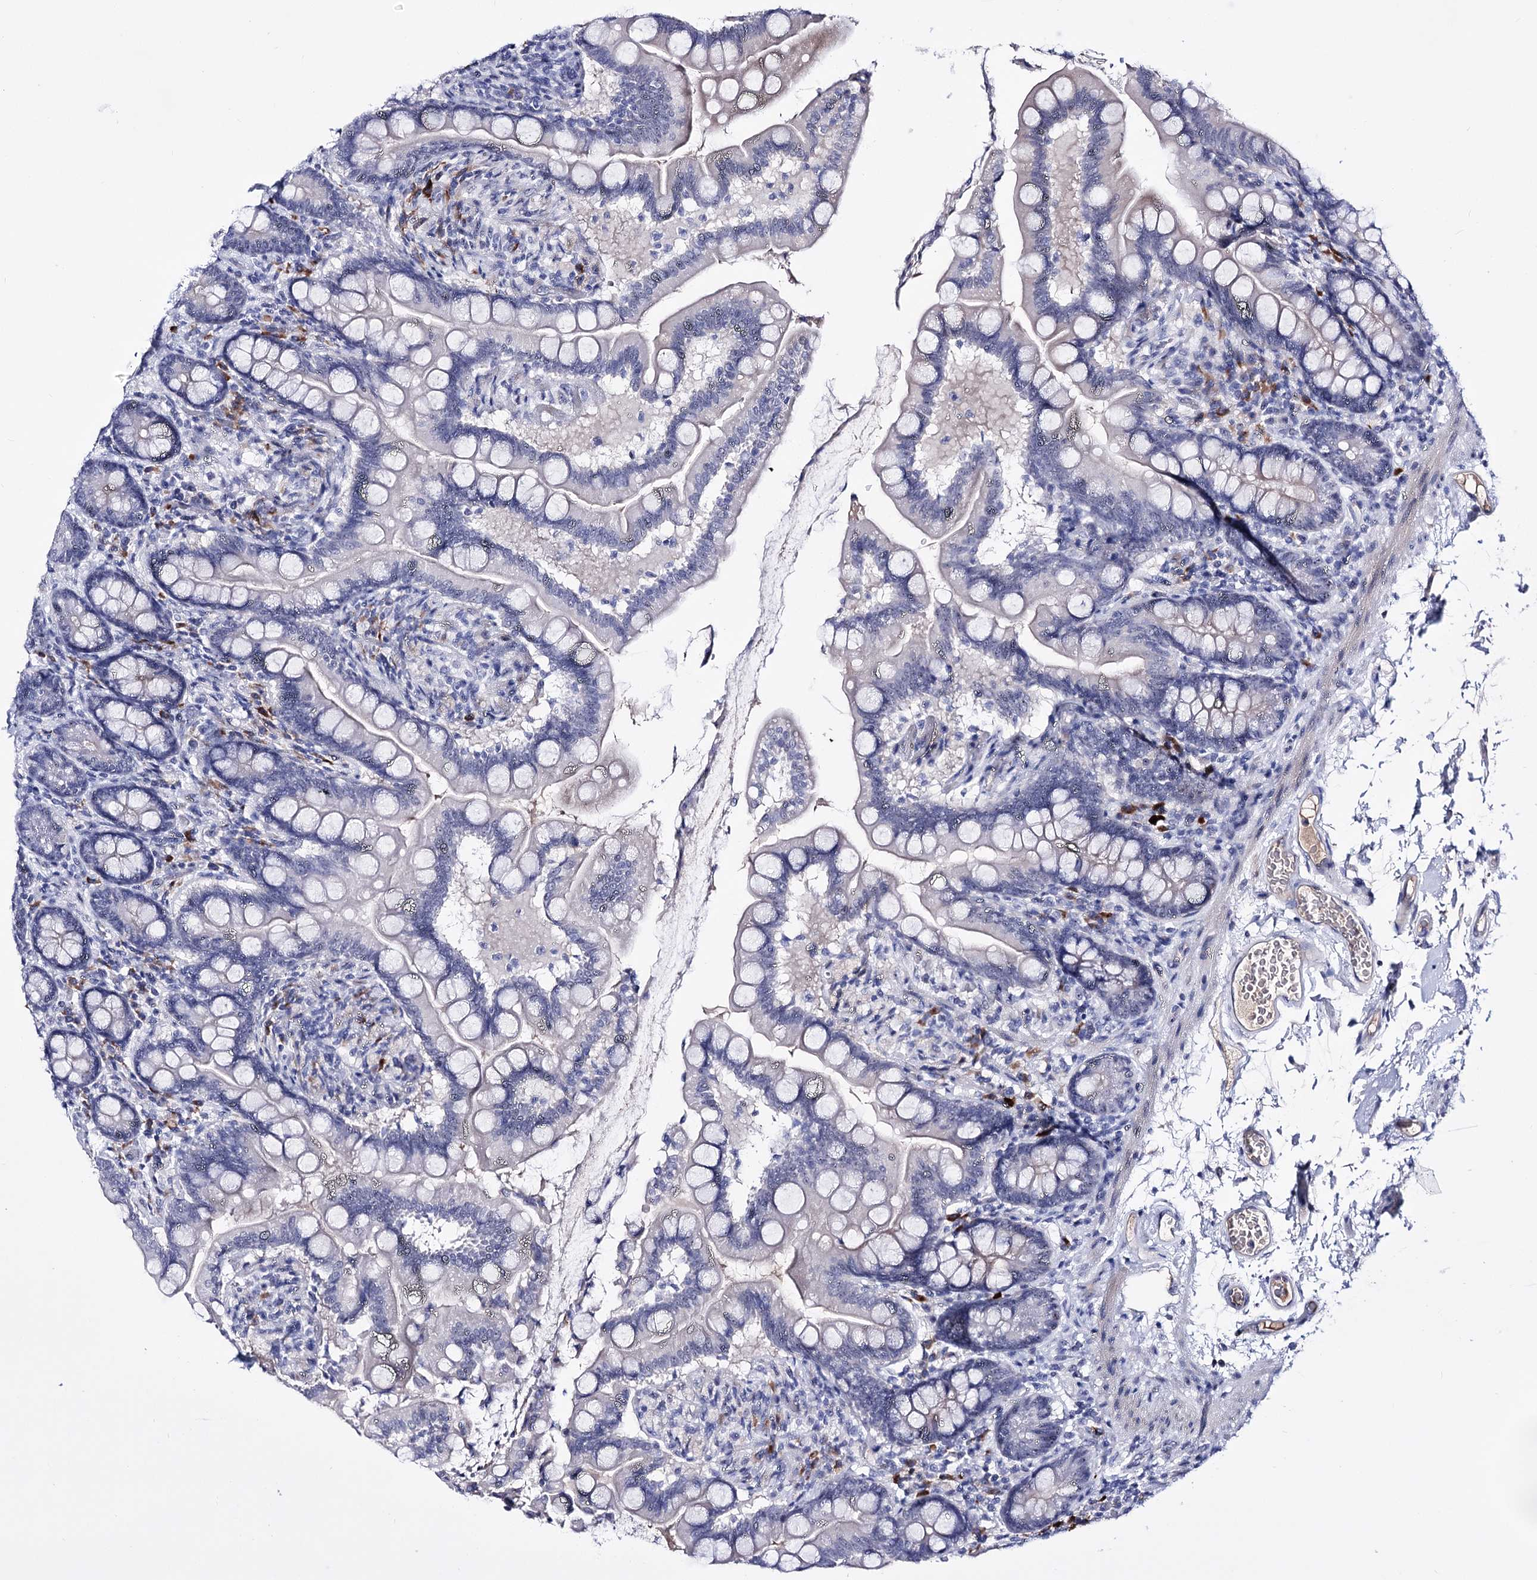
{"staining": {"intensity": "moderate", "quantity": "<25%", "location": "nuclear"}, "tissue": "small intestine", "cell_type": "Glandular cells", "image_type": "normal", "snomed": [{"axis": "morphology", "description": "Normal tissue, NOS"}, {"axis": "topography", "description": "Small intestine"}], "caption": "Small intestine stained with IHC displays moderate nuclear positivity in approximately <25% of glandular cells. (Brightfield microscopy of DAB IHC at high magnification).", "gene": "PCGF5", "patient": {"sex": "female", "age": 64}}